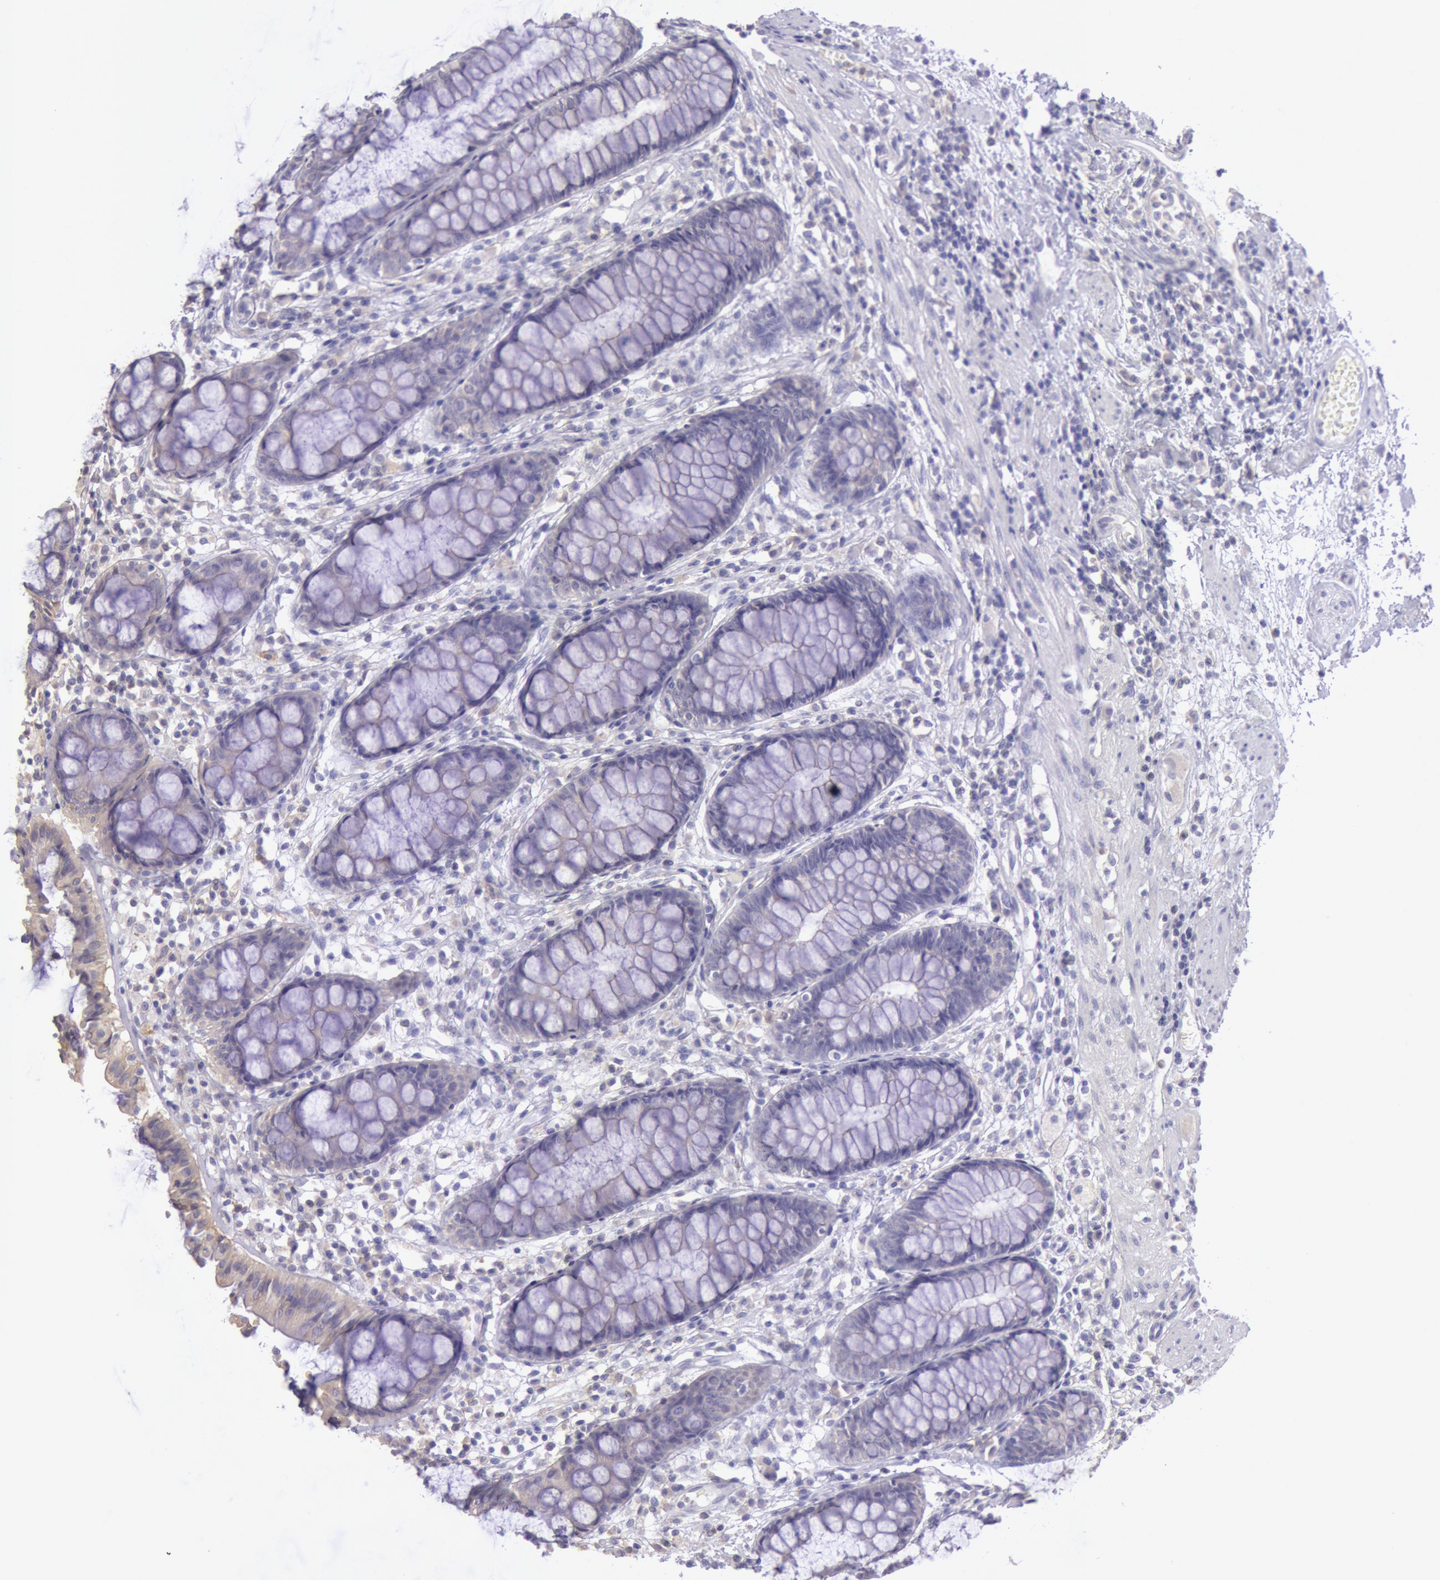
{"staining": {"intensity": "negative", "quantity": "none", "location": "none"}, "tissue": "rectum", "cell_type": "Glandular cells", "image_type": "normal", "snomed": [{"axis": "morphology", "description": "Normal tissue, NOS"}, {"axis": "topography", "description": "Rectum"}], "caption": "Histopathology image shows no significant protein positivity in glandular cells of normal rectum.", "gene": "MYH1", "patient": {"sex": "female", "age": 66}}